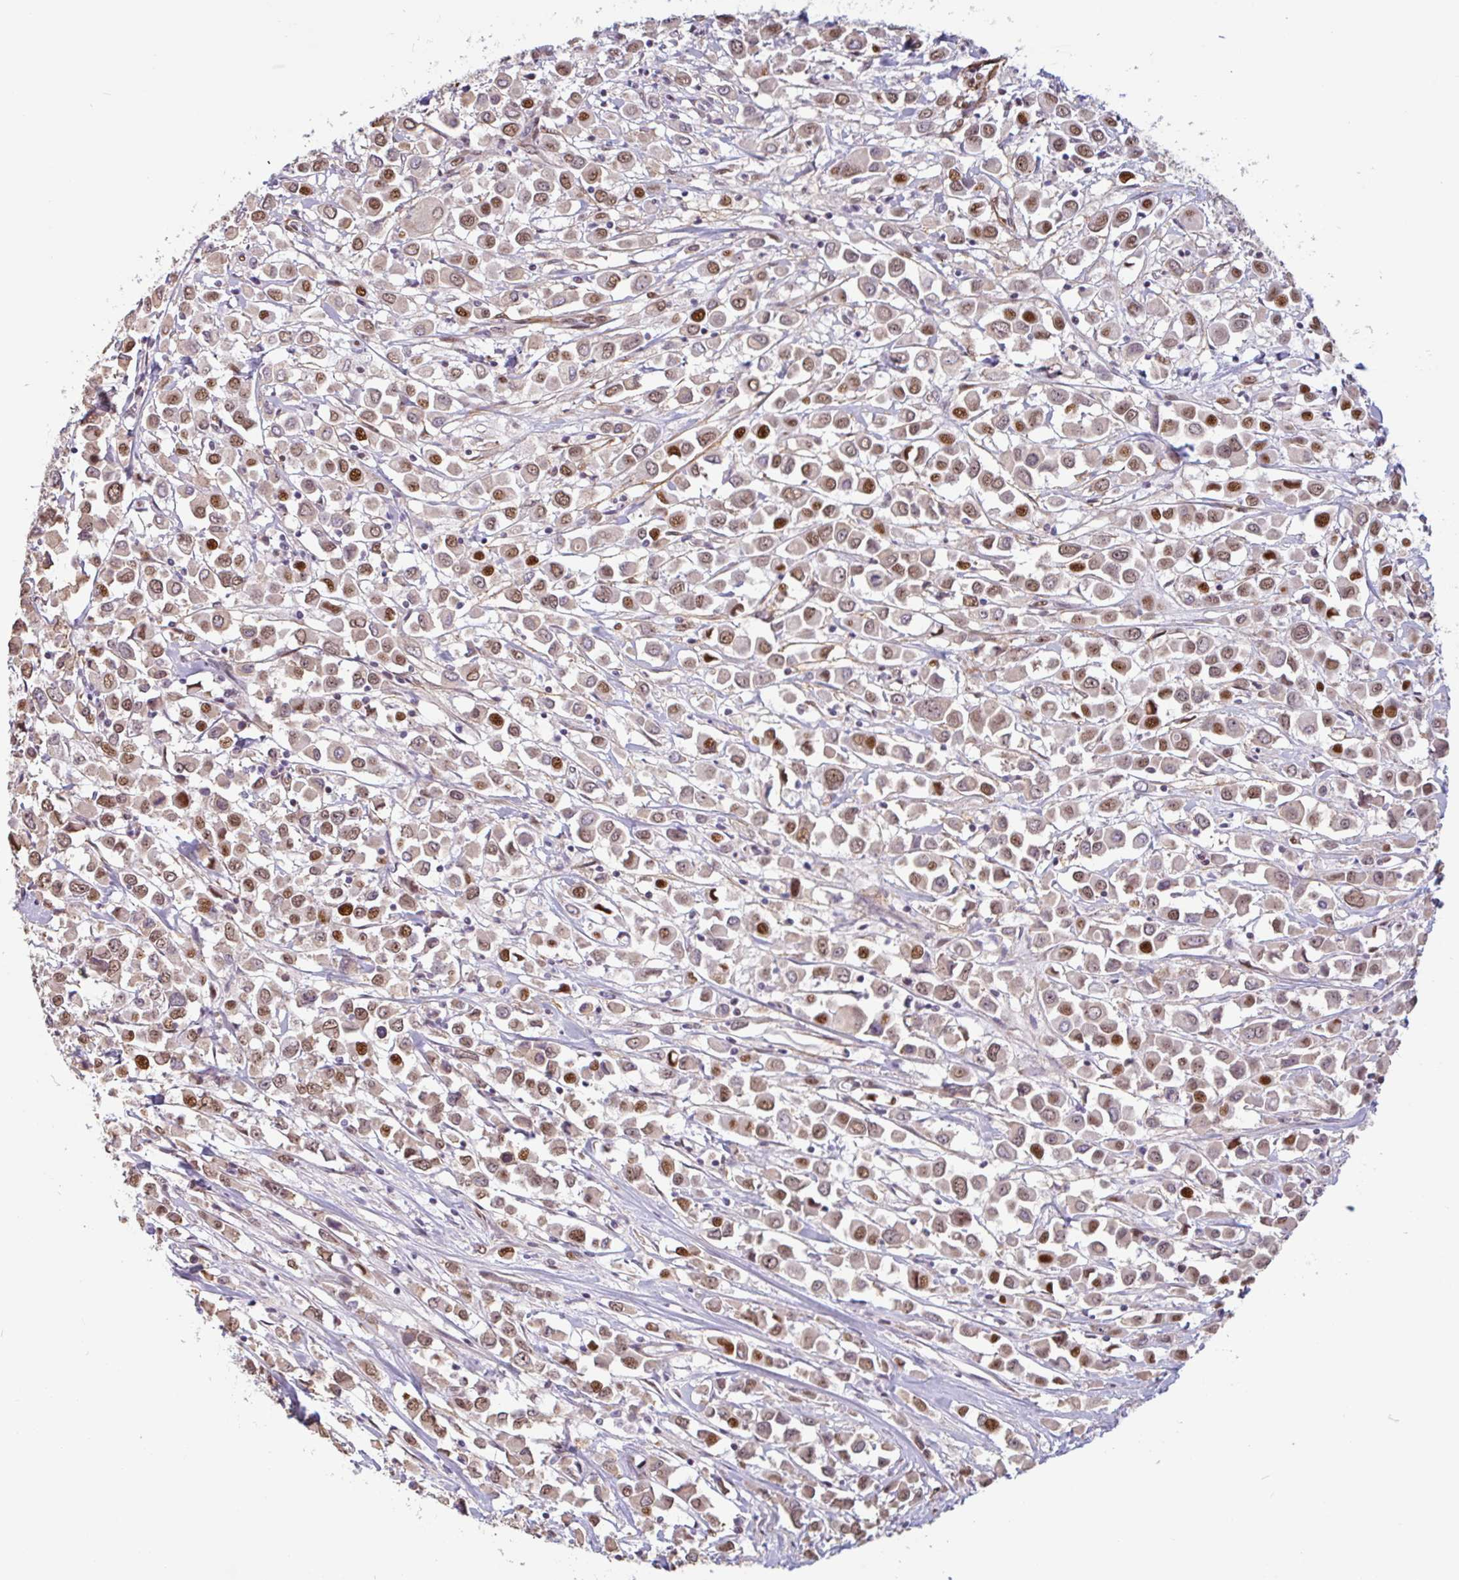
{"staining": {"intensity": "moderate", "quantity": ">75%", "location": "nuclear"}, "tissue": "breast cancer", "cell_type": "Tumor cells", "image_type": "cancer", "snomed": [{"axis": "morphology", "description": "Duct carcinoma"}, {"axis": "topography", "description": "Breast"}], "caption": "High-power microscopy captured an immunohistochemistry (IHC) histopathology image of breast cancer, revealing moderate nuclear positivity in approximately >75% of tumor cells. (DAB (3,3'-diaminobenzidine) IHC with brightfield microscopy, high magnification).", "gene": "TMEM119", "patient": {"sex": "female", "age": 61}}